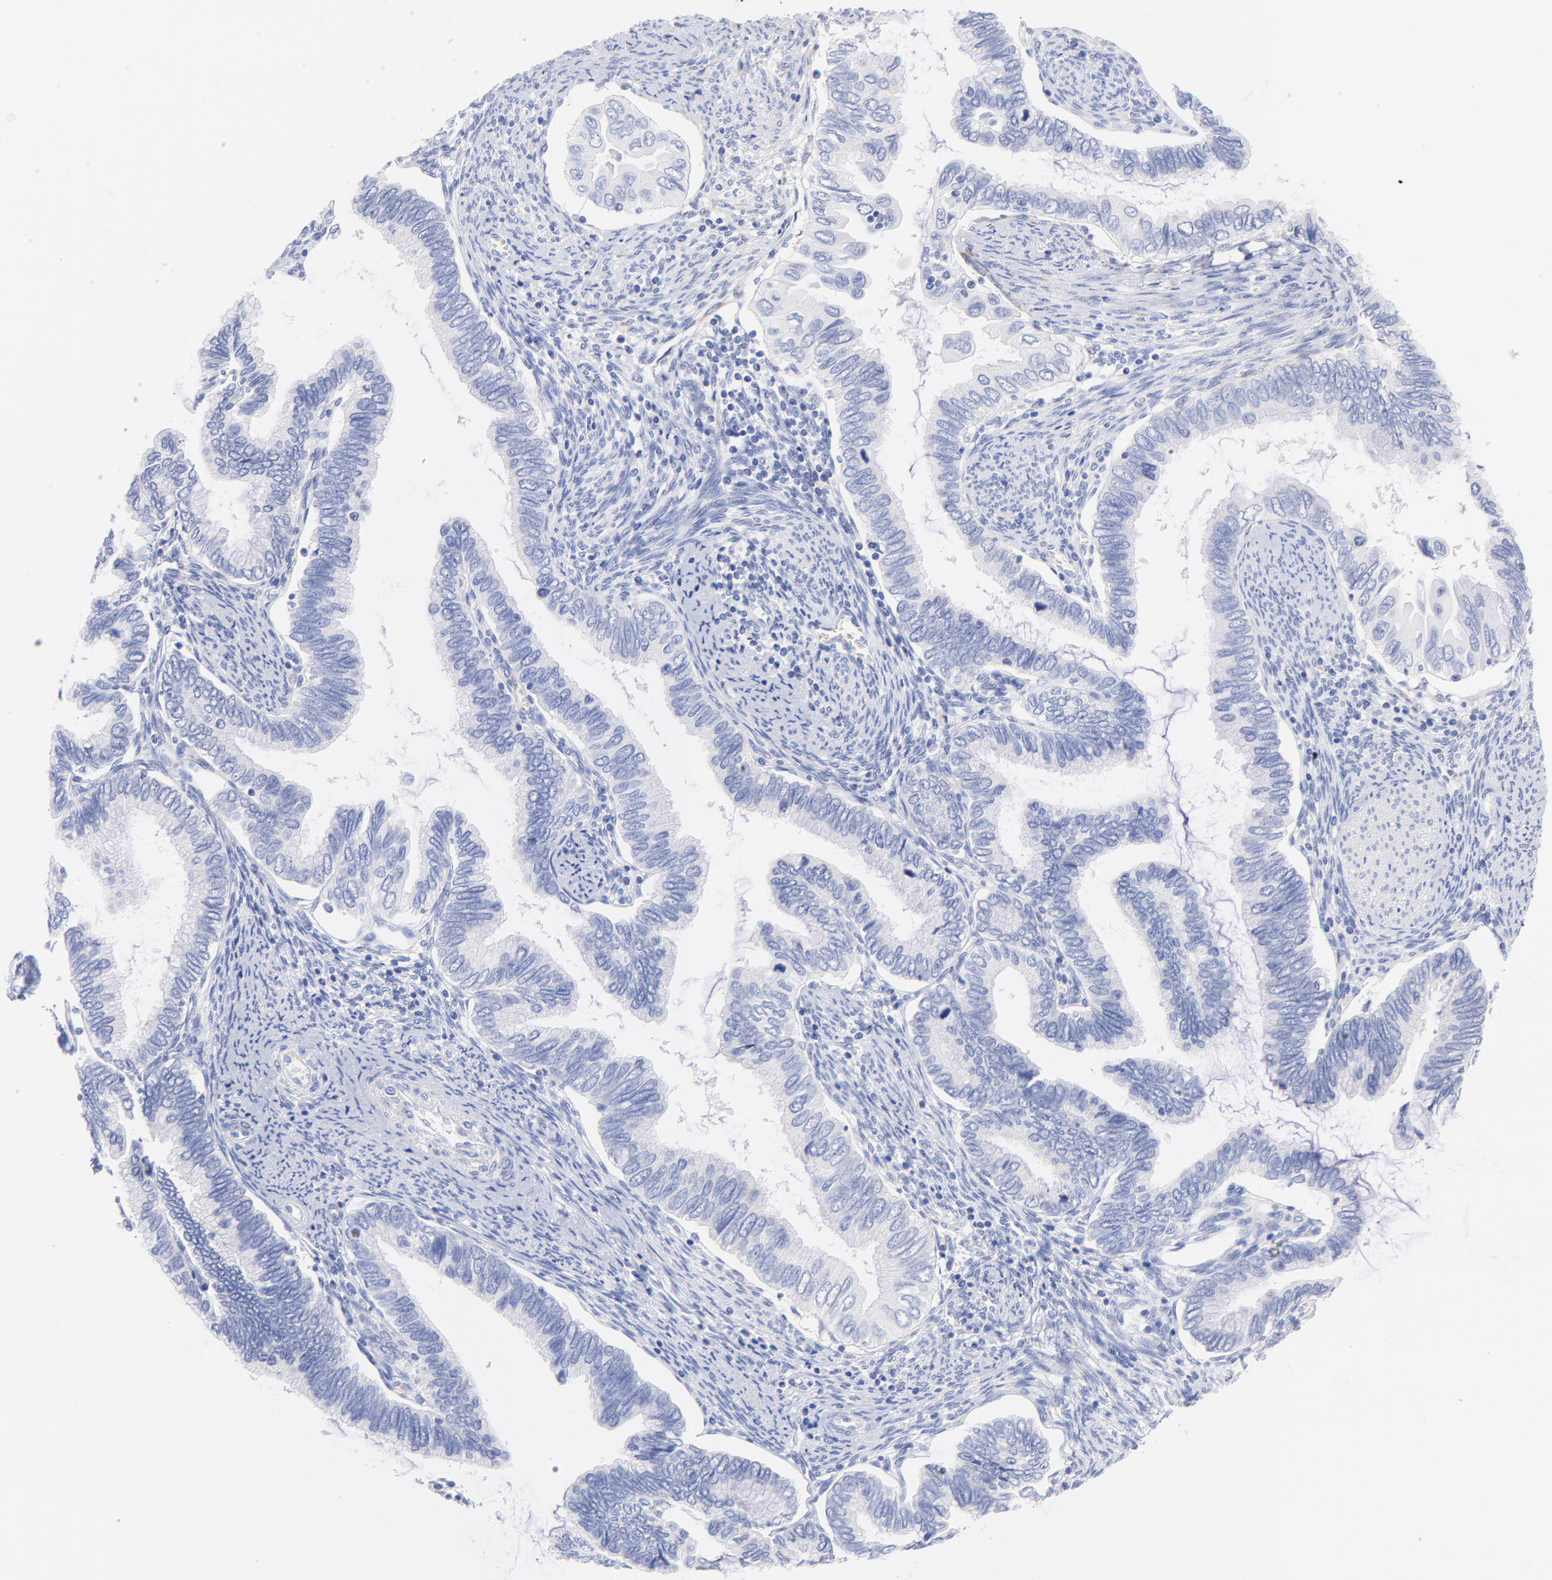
{"staining": {"intensity": "negative", "quantity": "none", "location": "none"}, "tissue": "cervical cancer", "cell_type": "Tumor cells", "image_type": "cancer", "snomed": [{"axis": "morphology", "description": "Adenocarcinoma, NOS"}, {"axis": "topography", "description": "Cervix"}], "caption": "High power microscopy photomicrograph of an IHC micrograph of adenocarcinoma (cervical), revealing no significant staining in tumor cells.", "gene": "C1QTNF6", "patient": {"sex": "female", "age": 49}}